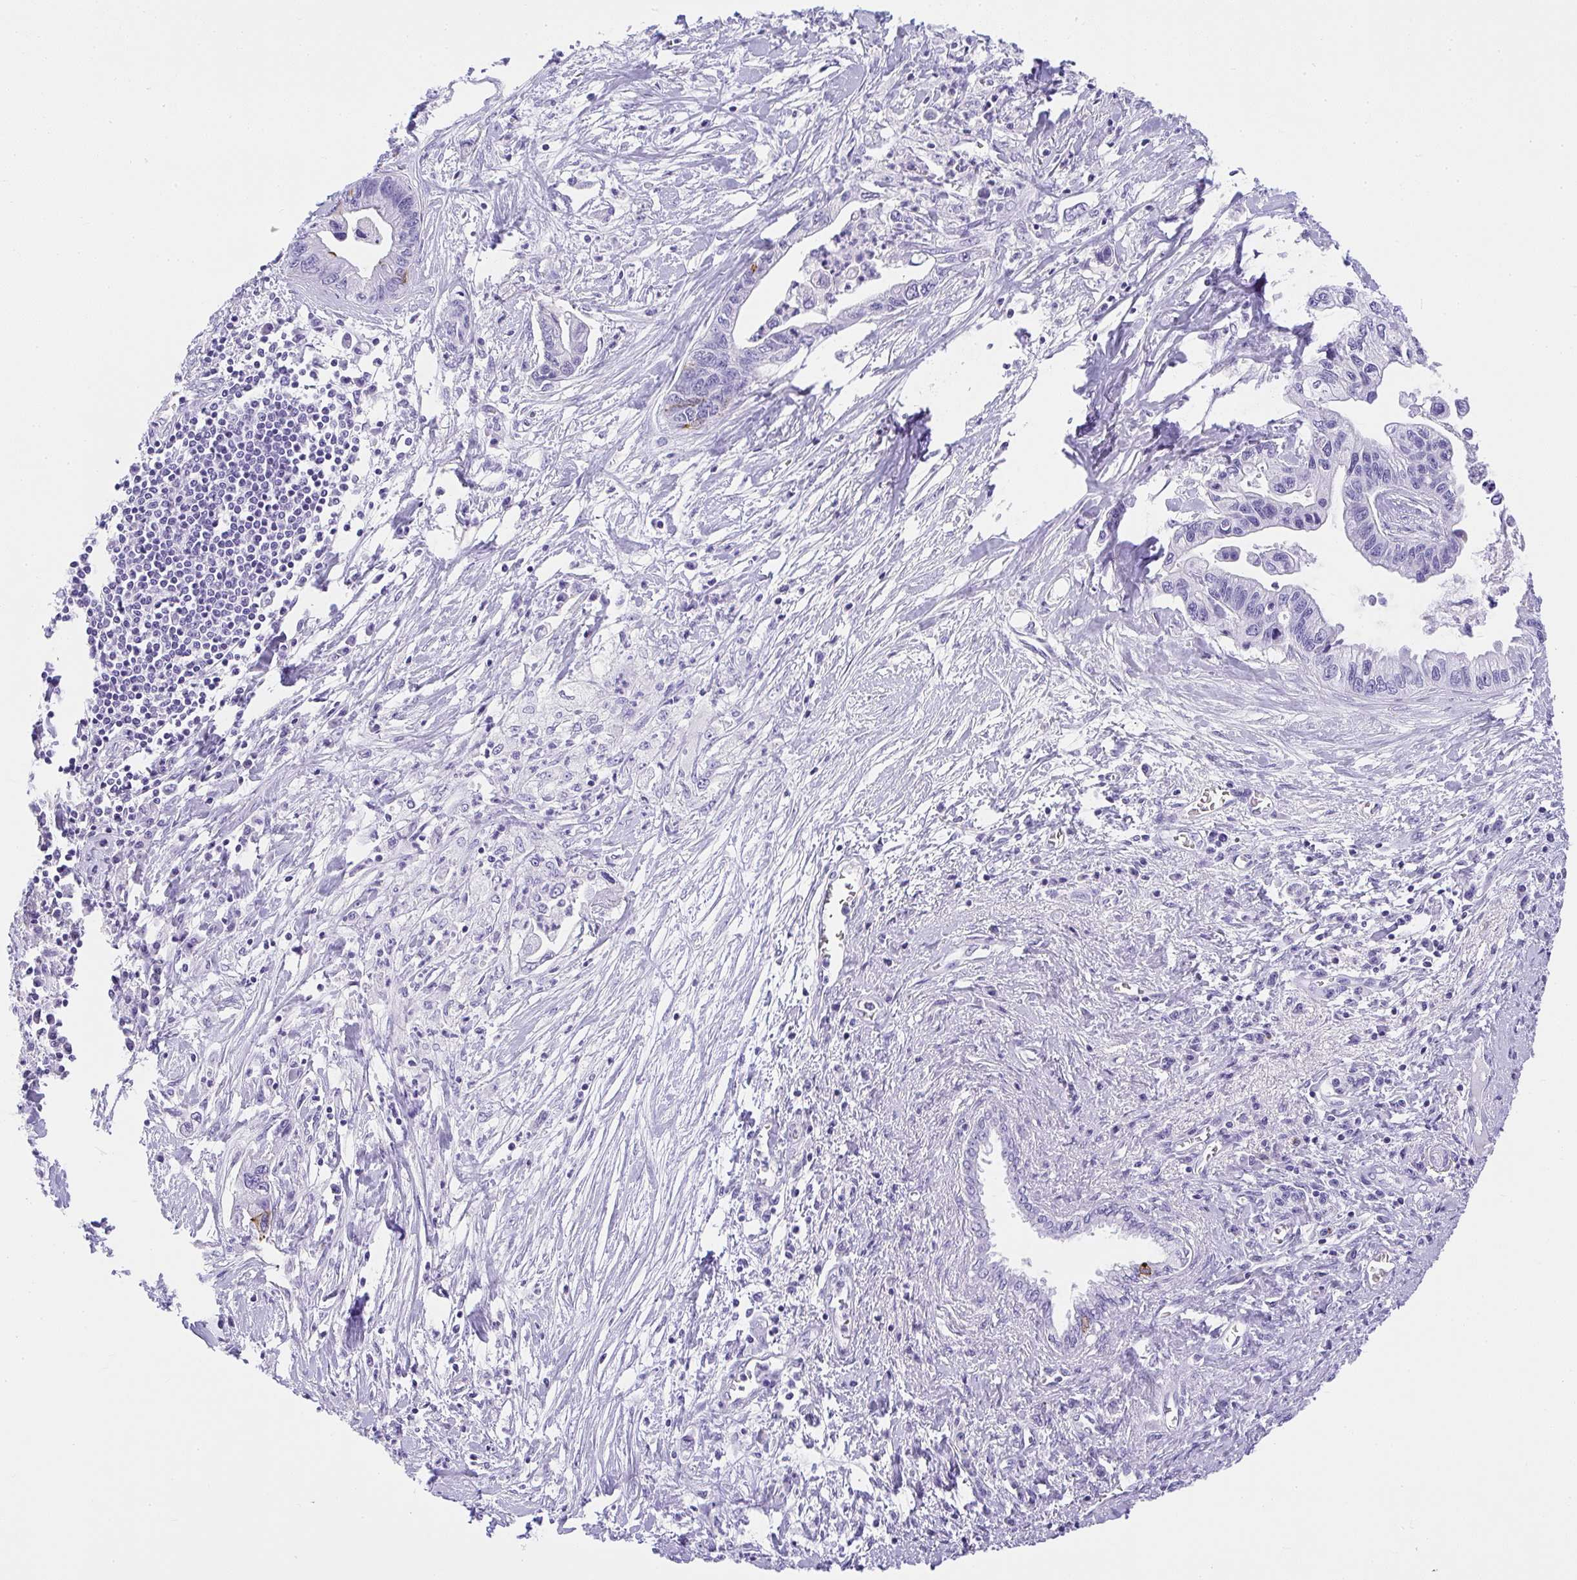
{"staining": {"intensity": "negative", "quantity": "none", "location": "none"}, "tissue": "pancreatic cancer", "cell_type": "Tumor cells", "image_type": "cancer", "snomed": [{"axis": "morphology", "description": "Adenocarcinoma, NOS"}, {"axis": "topography", "description": "Pancreas"}], "caption": "This is an immunohistochemistry (IHC) histopathology image of pancreatic adenocarcinoma. There is no positivity in tumor cells.", "gene": "AVIL", "patient": {"sex": "male", "age": 61}}